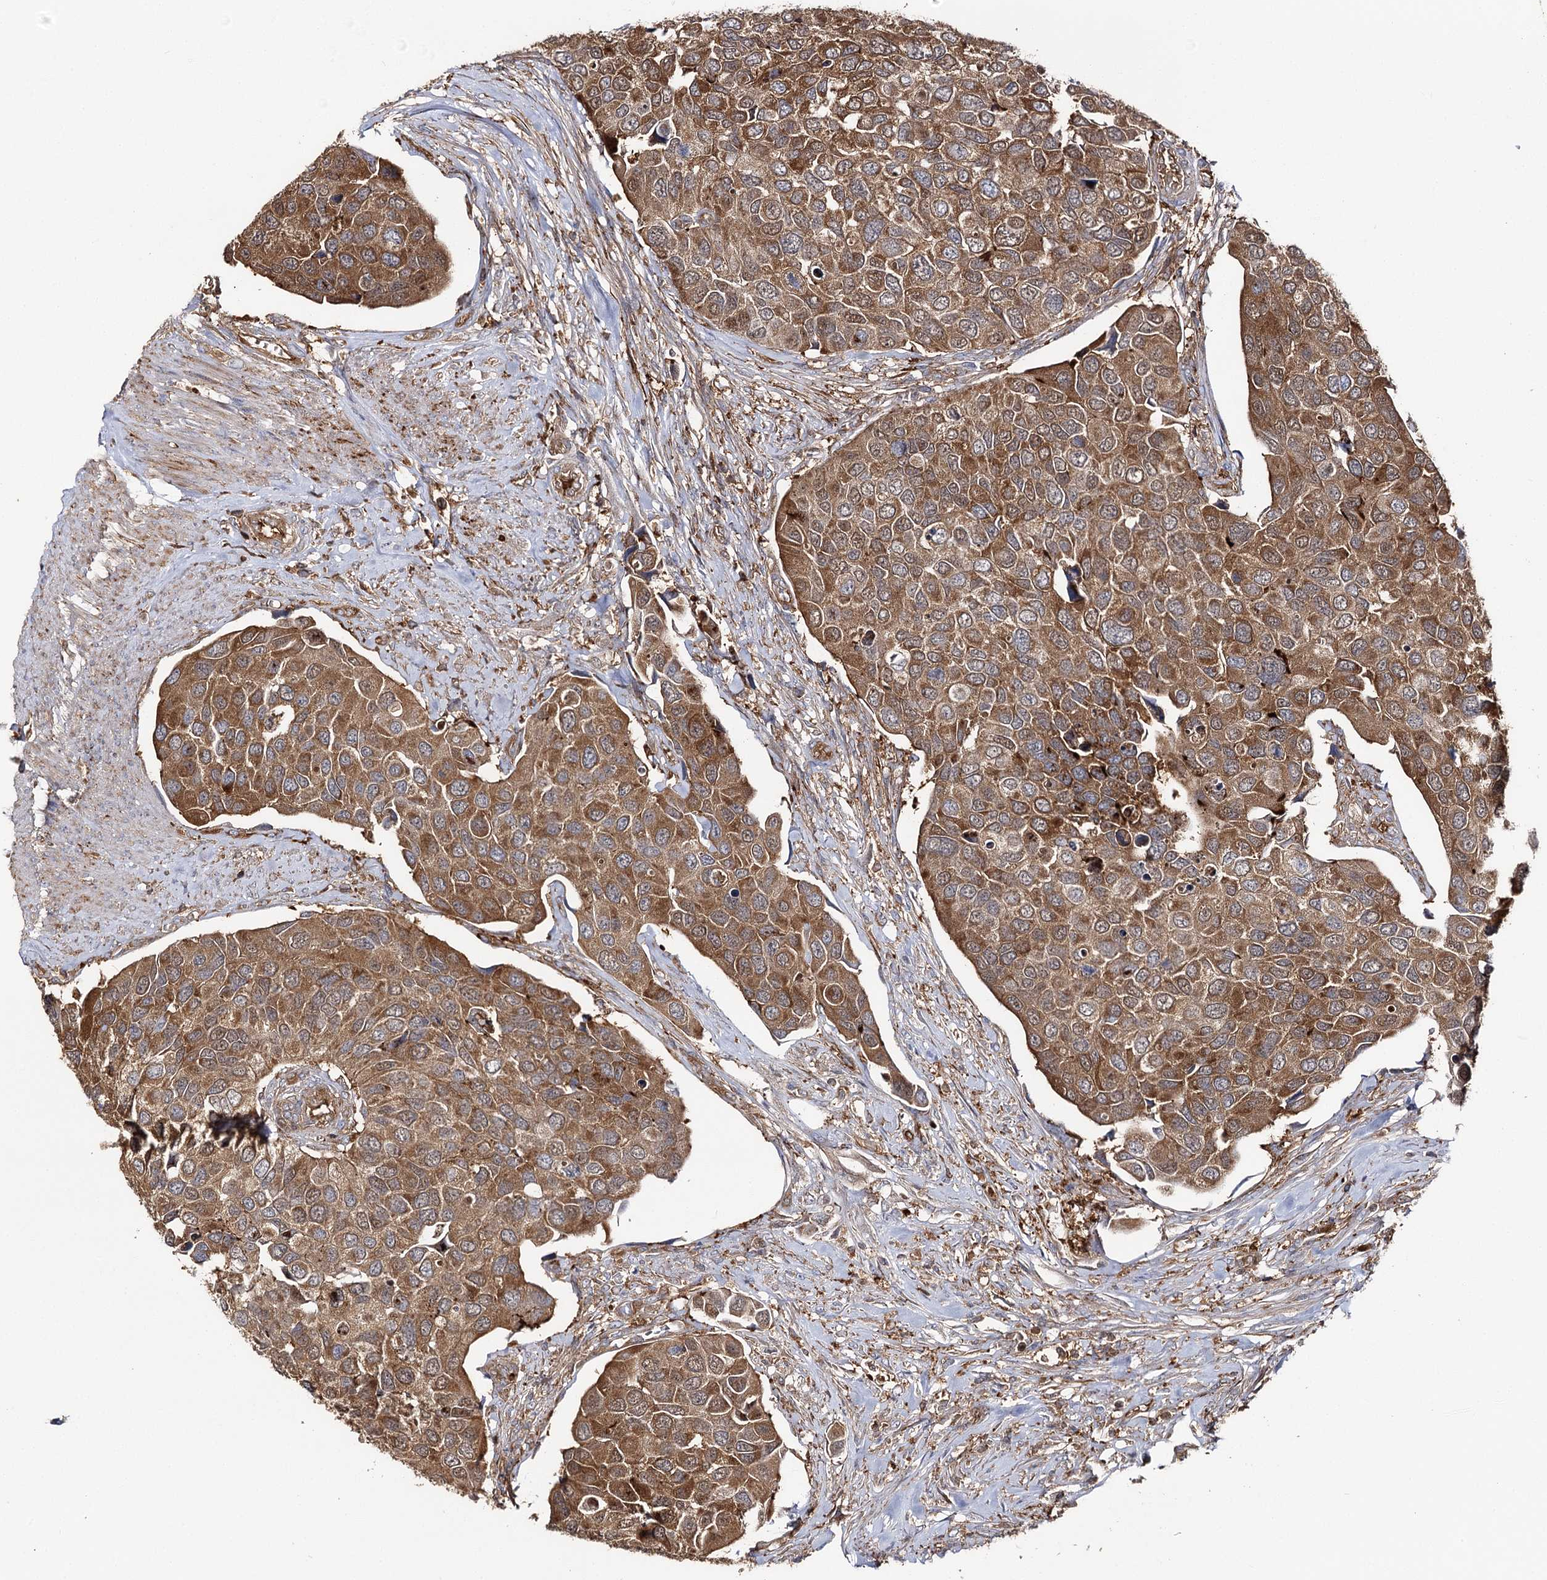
{"staining": {"intensity": "moderate", "quantity": ">75%", "location": "cytoplasmic/membranous"}, "tissue": "urothelial cancer", "cell_type": "Tumor cells", "image_type": "cancer", "snomed": [{"axis": "morphology", "description": "Urothelial carcinoma, High grade"}, {"axis": "topography", "description": "Urinary bladder"}], "caption": "IHC (DAB (3,3'-diaminobenzidine)) staining of urothelial carcinoma (high-grade) demonstrates moderate cytoplasmic/membranous protein positivity in approximately >75% of tumor cells.", "gene": "SEC24B", "patient": {"sex": "male", "age": 74}}